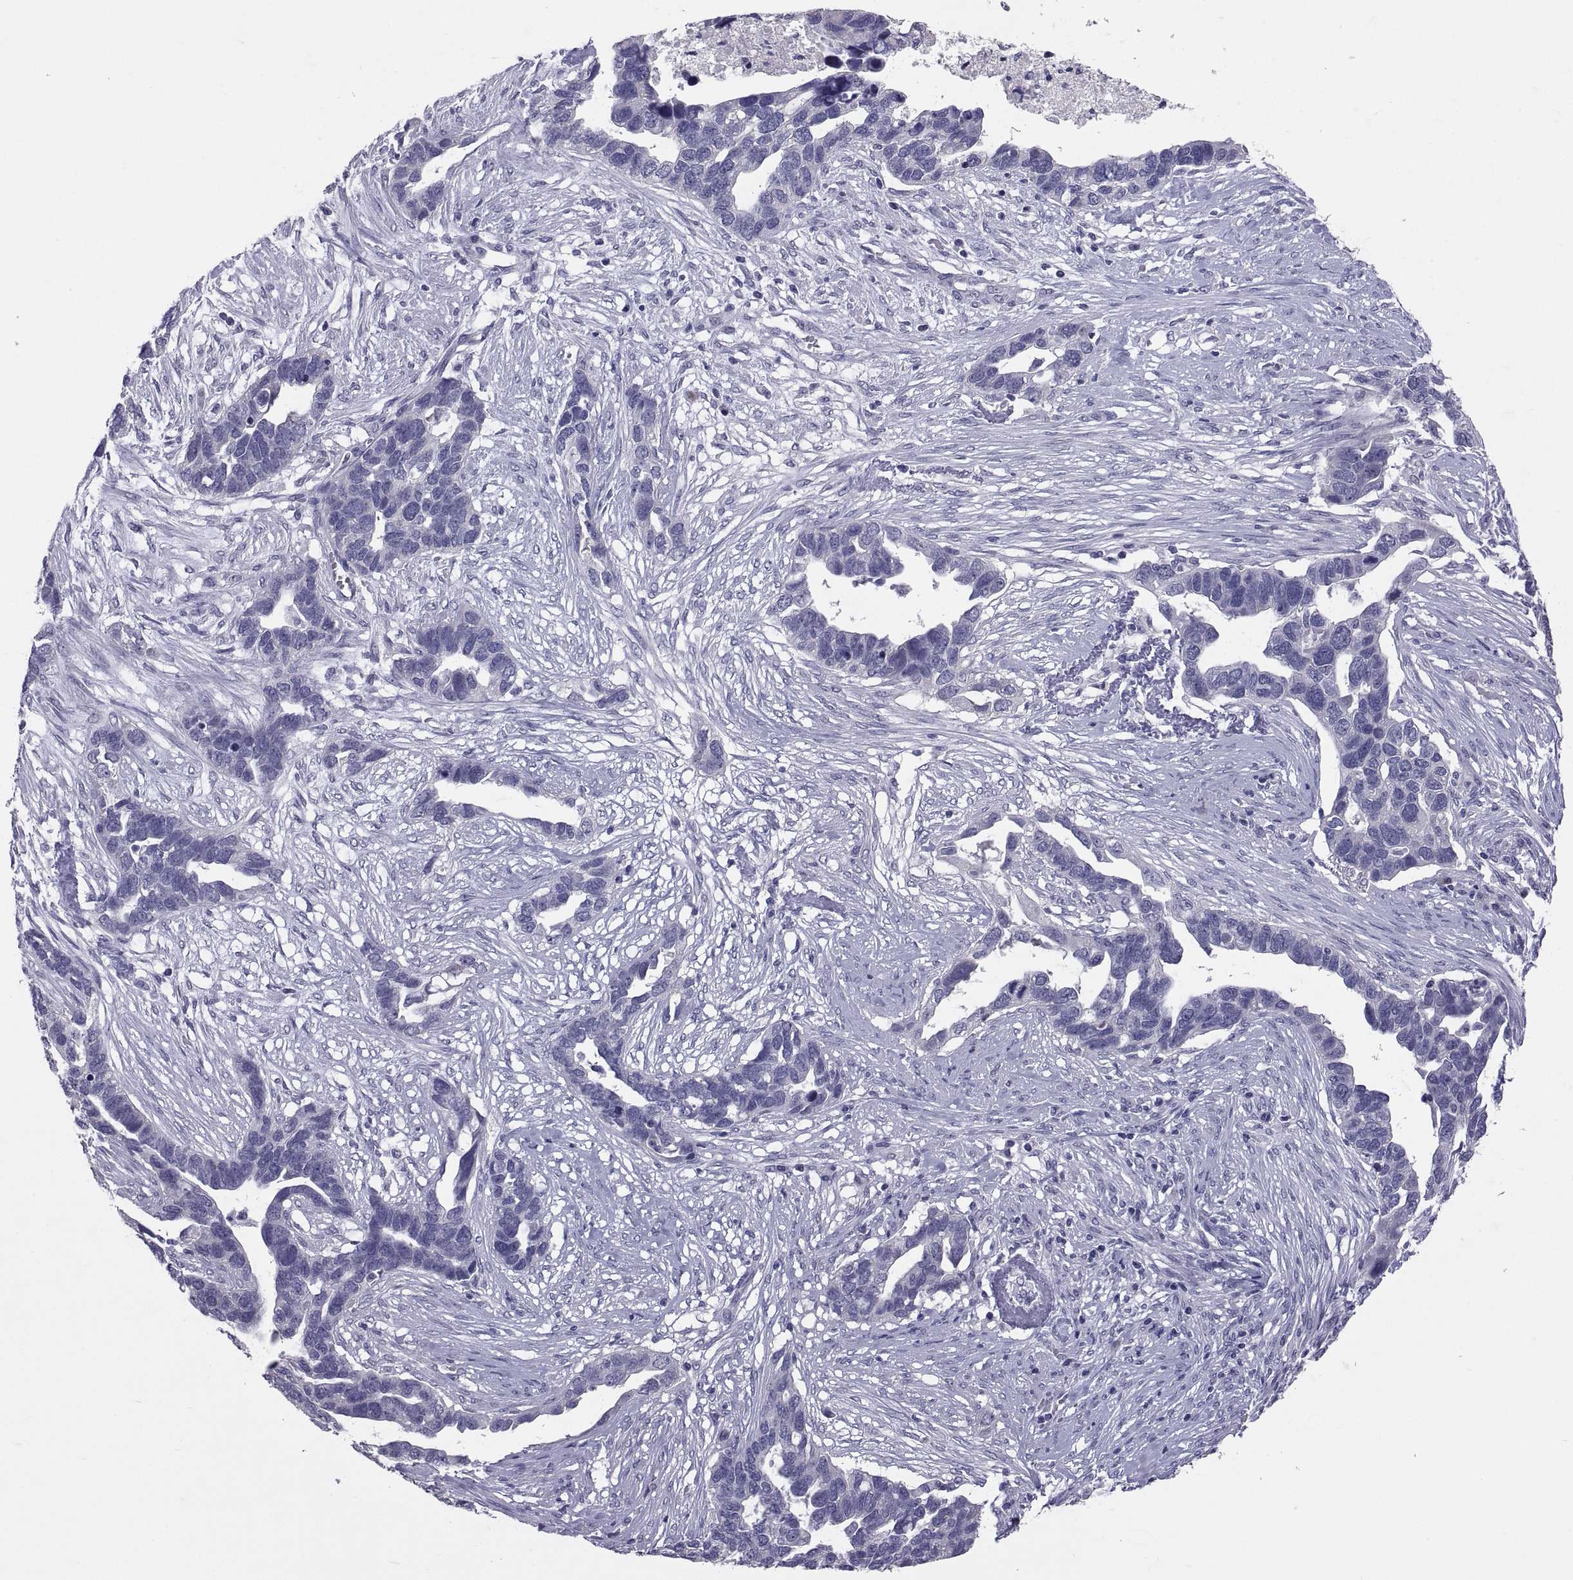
{"staining": {"intensity": "negative", "quantity": "none", "location": "none"}, "tissue": "ovarian cancer", "cell_type": "Tumor cells", "image_type": "cancer", "snomed": [{"axis": "morphology", "description": "Cystadenocarcinoma, serous, NOS"}, {"axis": "topography", "description": "Ovary"}], "caption": "This micrograph is of serous cystadenocarcinoma (ovarian) stained with IHC to label a protein in brown with the nuclei are counter-stained blue. There is no staining in tumor cells.", "gene": "PTN", "patient": {"sex": "female", "age": 54}}